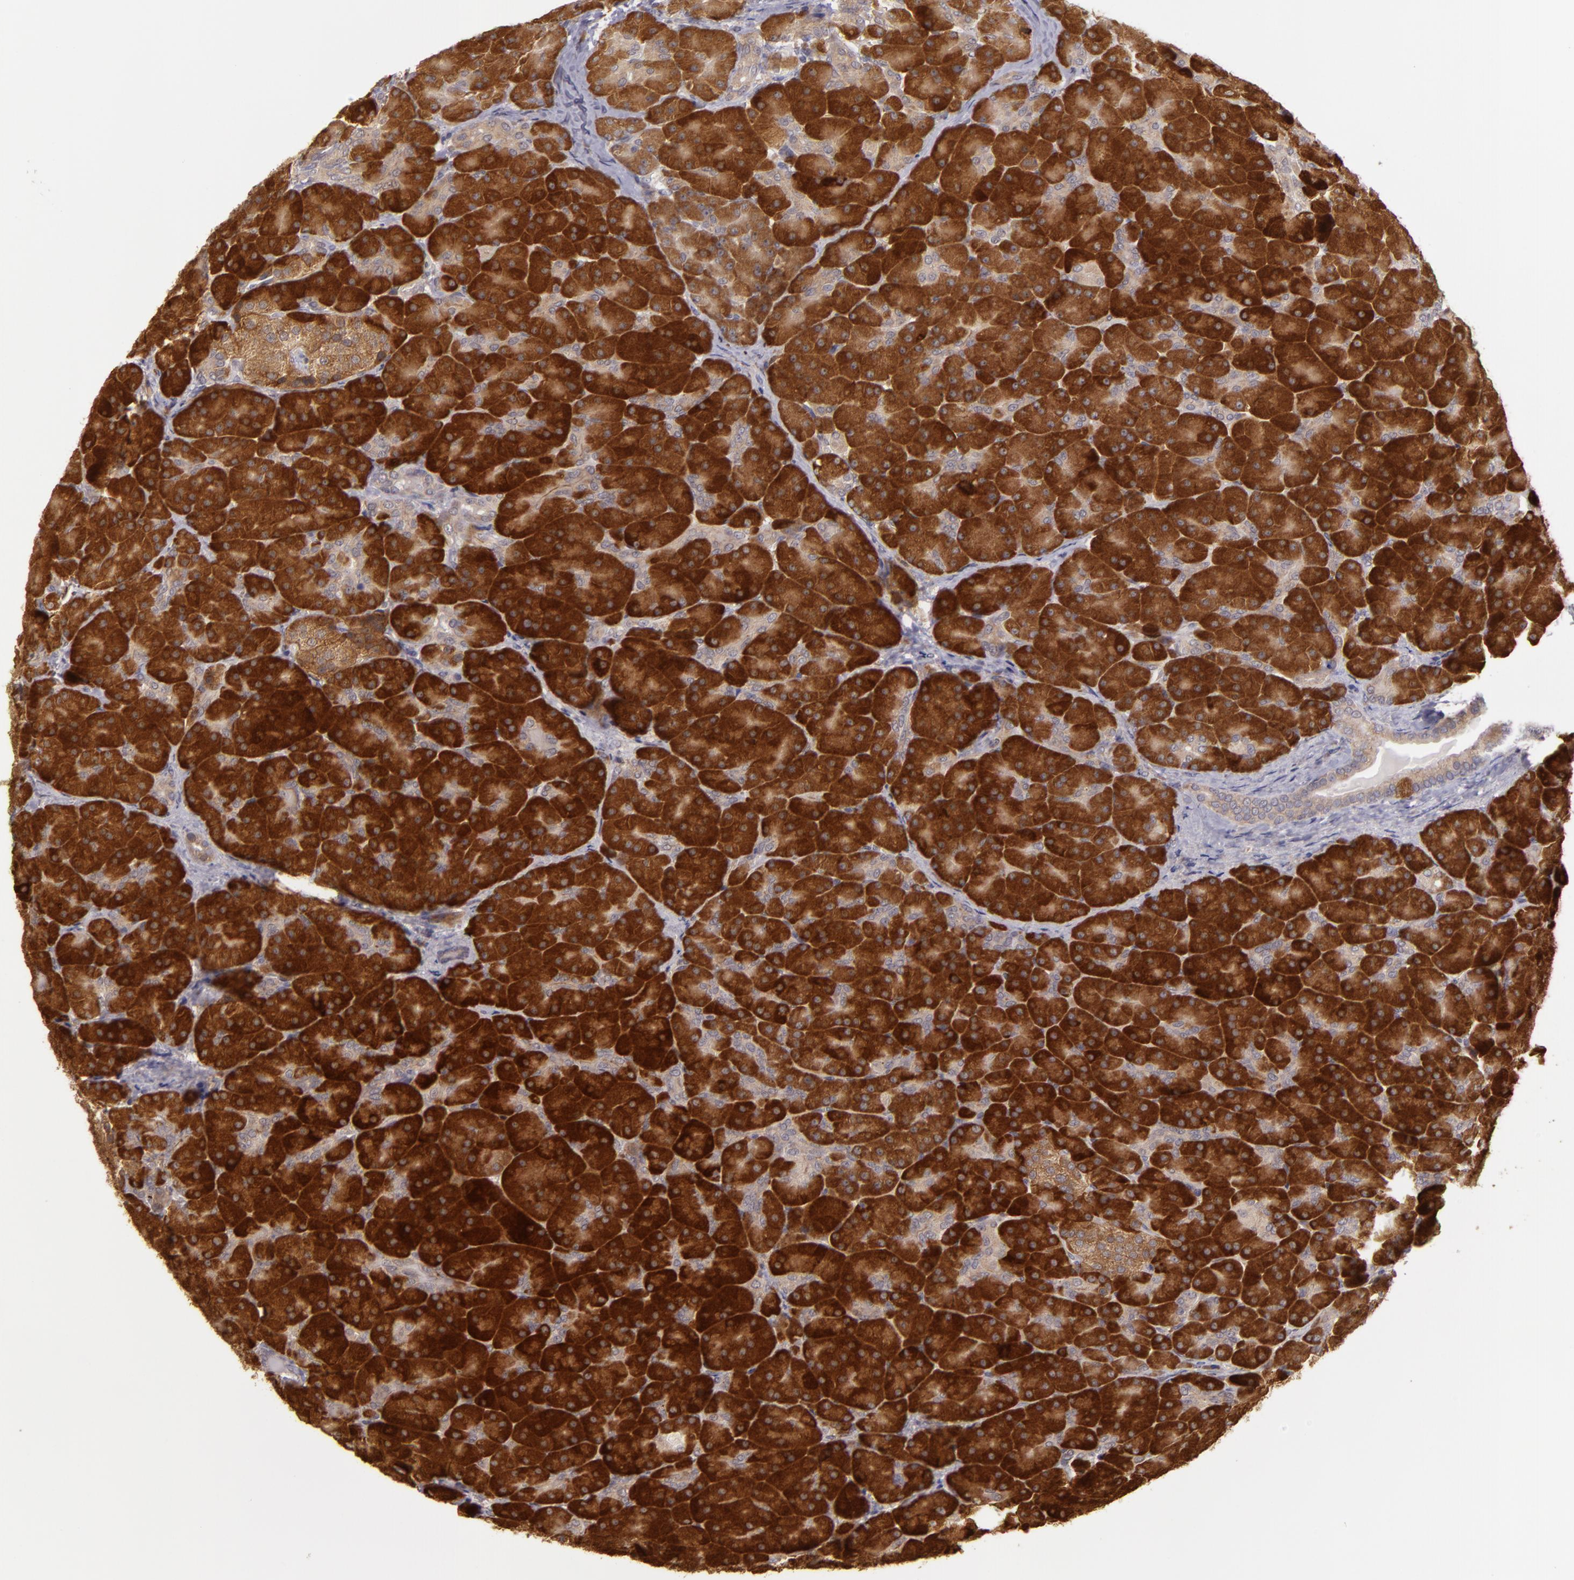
{"staining": {"intensity": "strong", "quantity": ">75%", "location": "cytoplasmic/membranous"}, "tissue": "pancreas", "cell_type": "Exocrine glandular cells", "image_type": "normal", "snomed": [{"axis": "morphology", "description": "Normal tissue, NOS"}, {"axis": "topography", "description": "Pancreas"}], "caption": "IHC image of benign human pancreas stained for a protein (brown), which exhibits high levels of strong cytoplasmic/membranous expression in about >75% of exocrine glandular cells.", "gene": "PPP1R3F", "patient": {"sex": "male", "age": 66}}